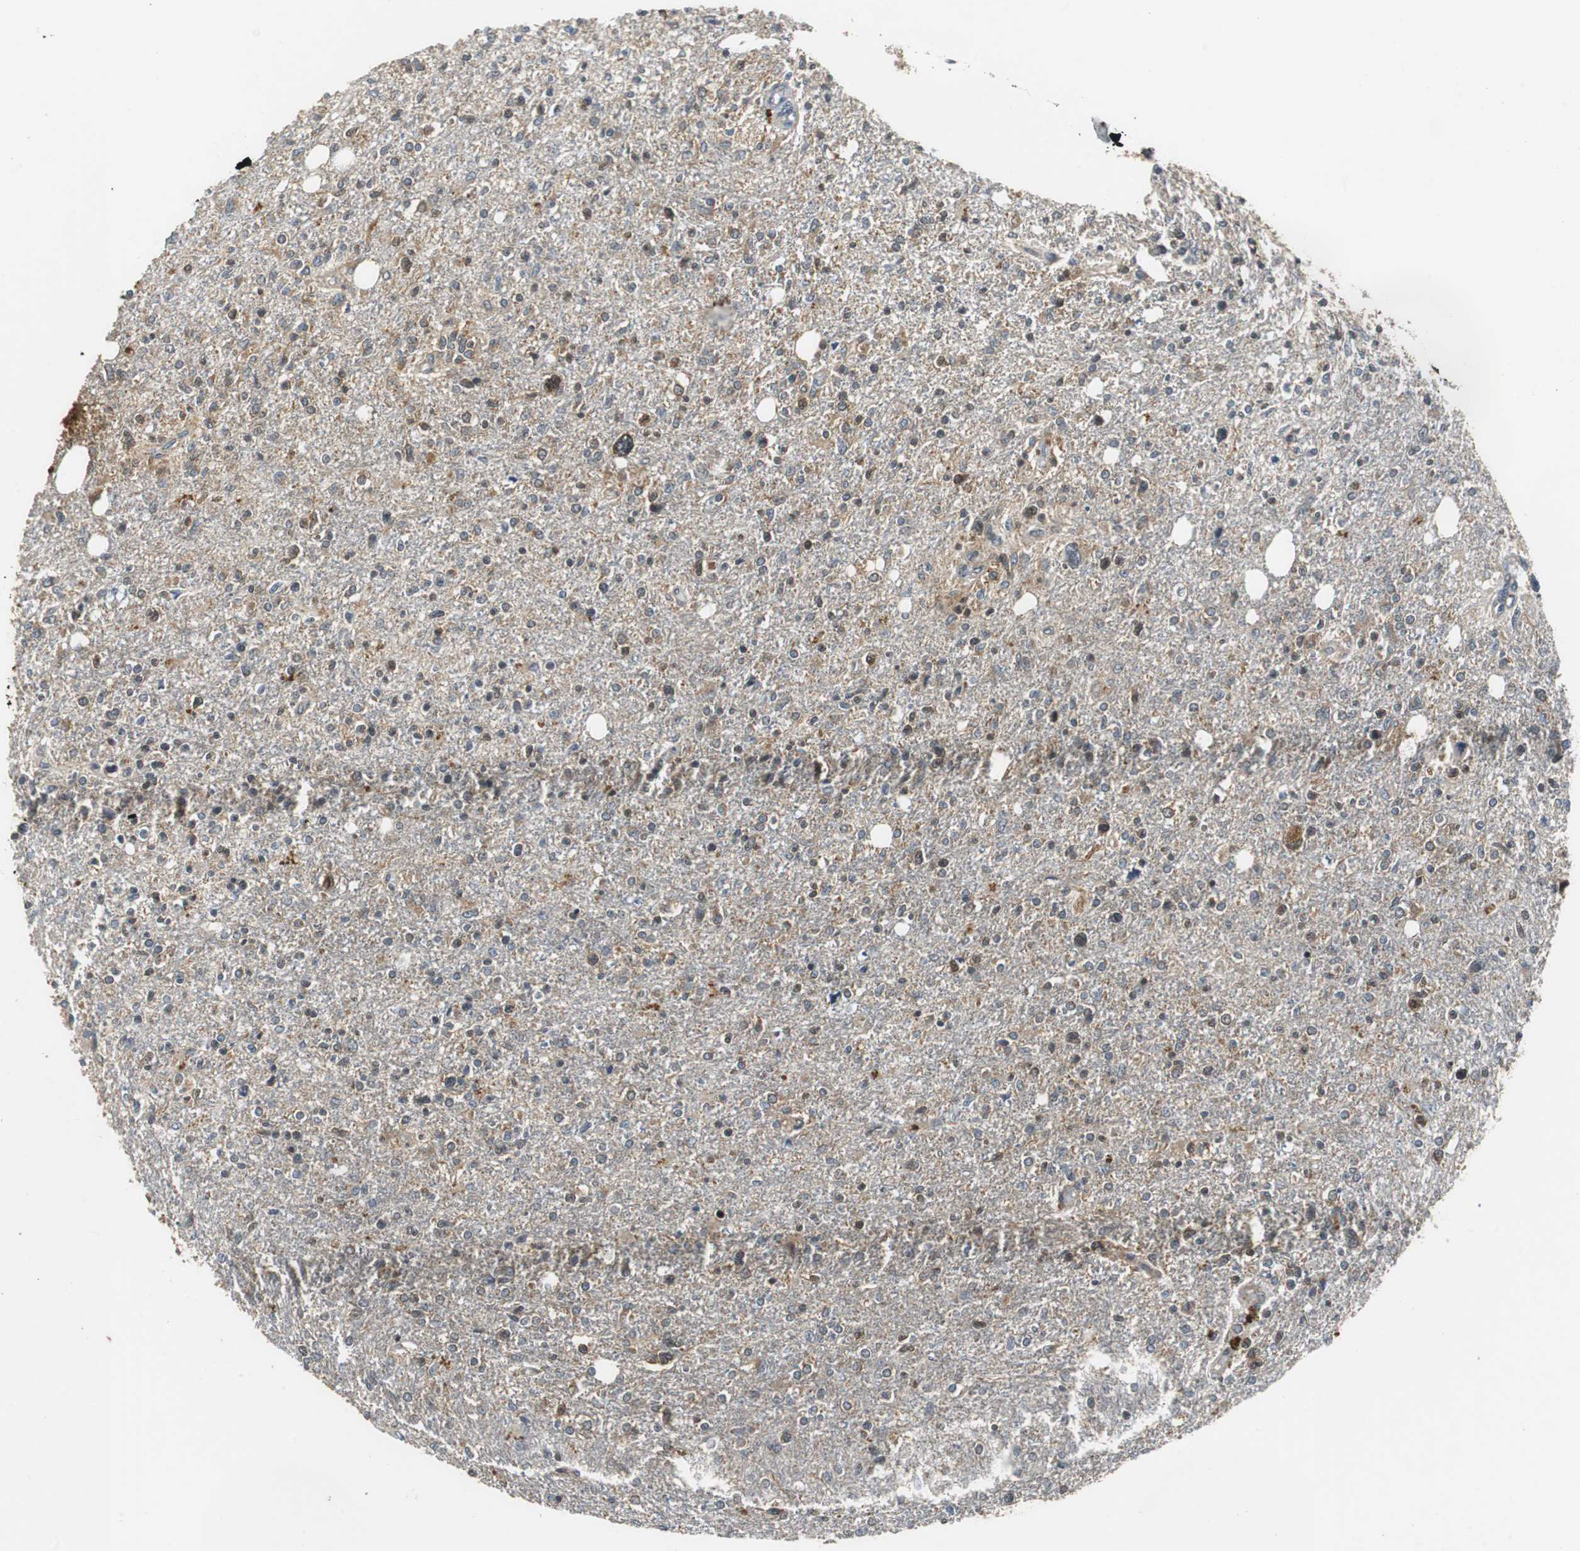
{"staining": {"intensity": "weak", "quantity": "25%-75%", "location": "cytoplasmic/membranous"}, "tissue": "glioma", "cell_type": "Tumor cells", "image_type": "cancer", "snomed": [{"axis": "morphology", "description": "Glioma, malignant, High grade"}, {"axis": "topography", "description": "Cerebral cortex"}], "caption": "Tumor cells display weak cytoplasmic/membranous expression in approximately 25%-75% of cells in malignant glioma (high-grade).", "gene": "VBP1", "patient": {"sex": "male", "age": 76}}